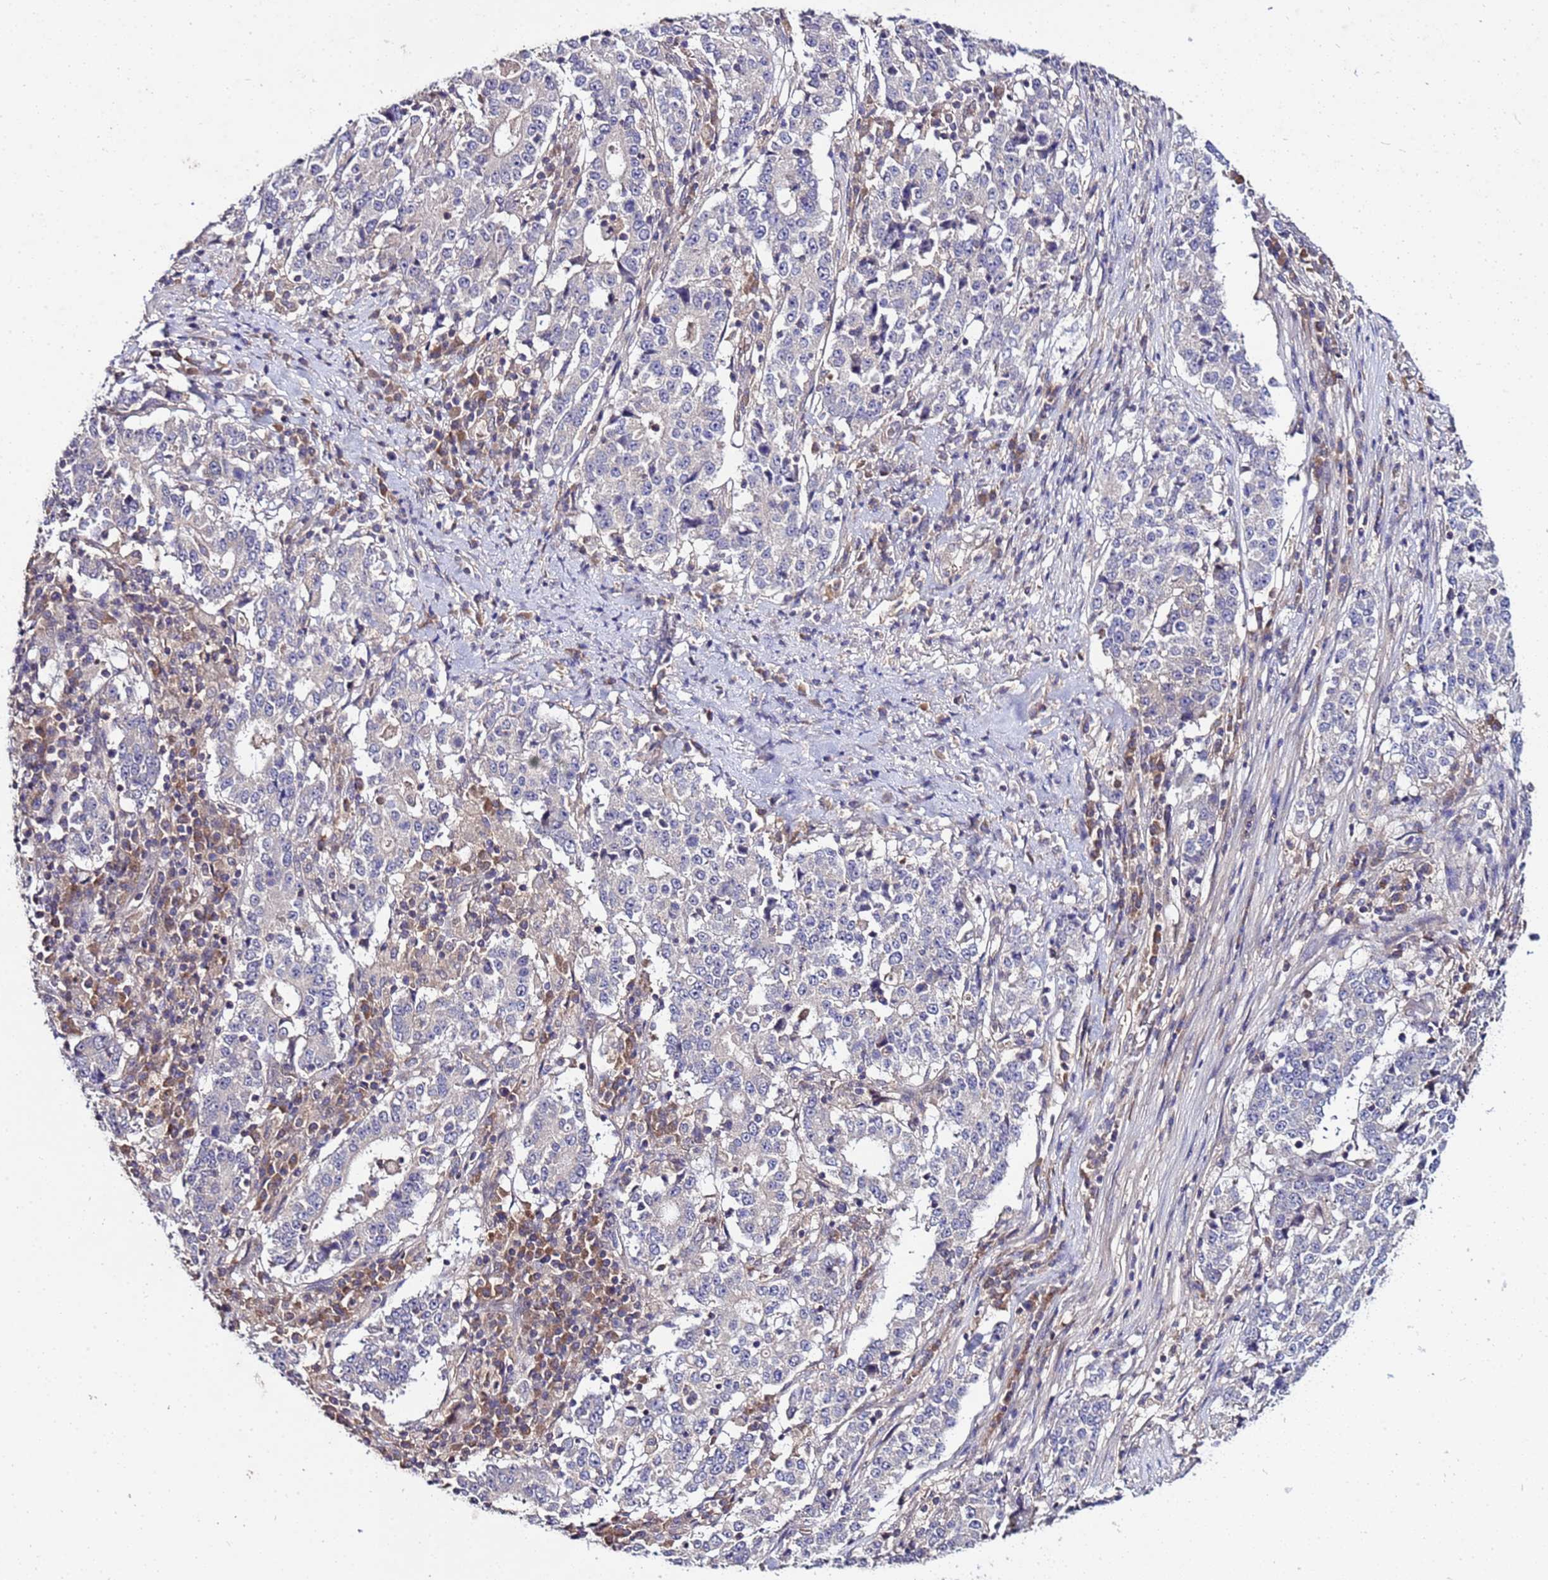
{"staining": {"intensity": "negative", "quantity": "none", "location": "none"}, "tissue": "stomach cancer", "cell_type": "Tumor cells", "image_type": "cancer", "snomed": [{"axis": "morphology", "description": "Adenocarcinoma, NOS"}, {"axis": "topography", "description": "Stomach"}], "caption": "This is a image of immunohistochemistry staining of stomach cancer (adenocarcinoma), which shows no expression in tumor cells.", "gene": "GSPT2", "patient": {"sex": "male", "age": 59}}